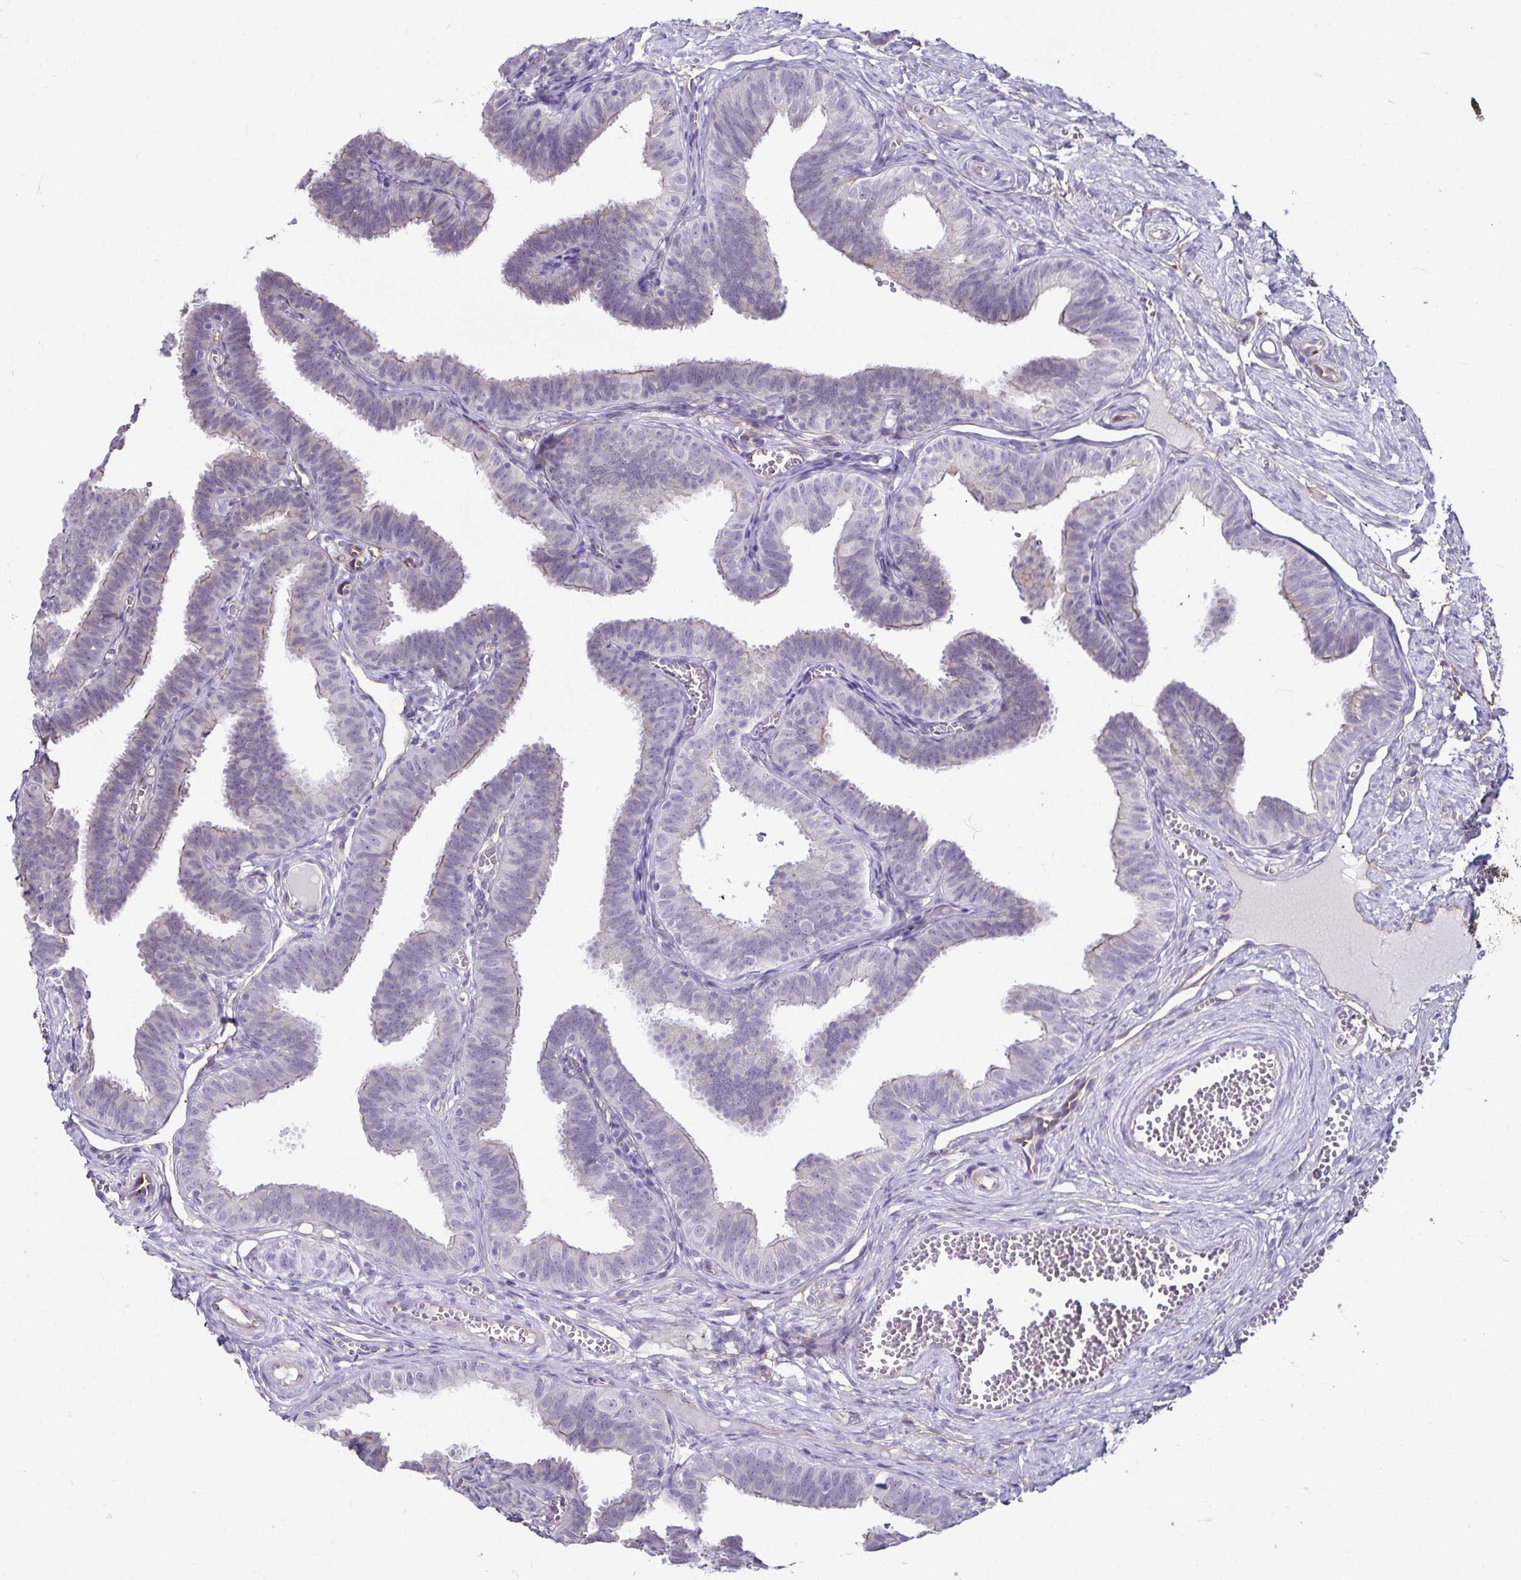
{"staining": {"intensity": "negative", "quantity": "none", "location": "none"}, "tissue": "fallopian tube", "cell_type": "Glandular cells", "image_type": "normal", "snomed": [{"axis": "morphology", "description": "Normal tissue, NOS"}, {"axis": "topography", "description": "Fallopian tube"}], "caption": "High power microscopy image of an immunohistochemistry photomicrograph of unremarkable fallopian tube, revealing no significant expression in glandular cells.", "gene": "CASP14", "patient": {"sex": "female", "age": 25}}